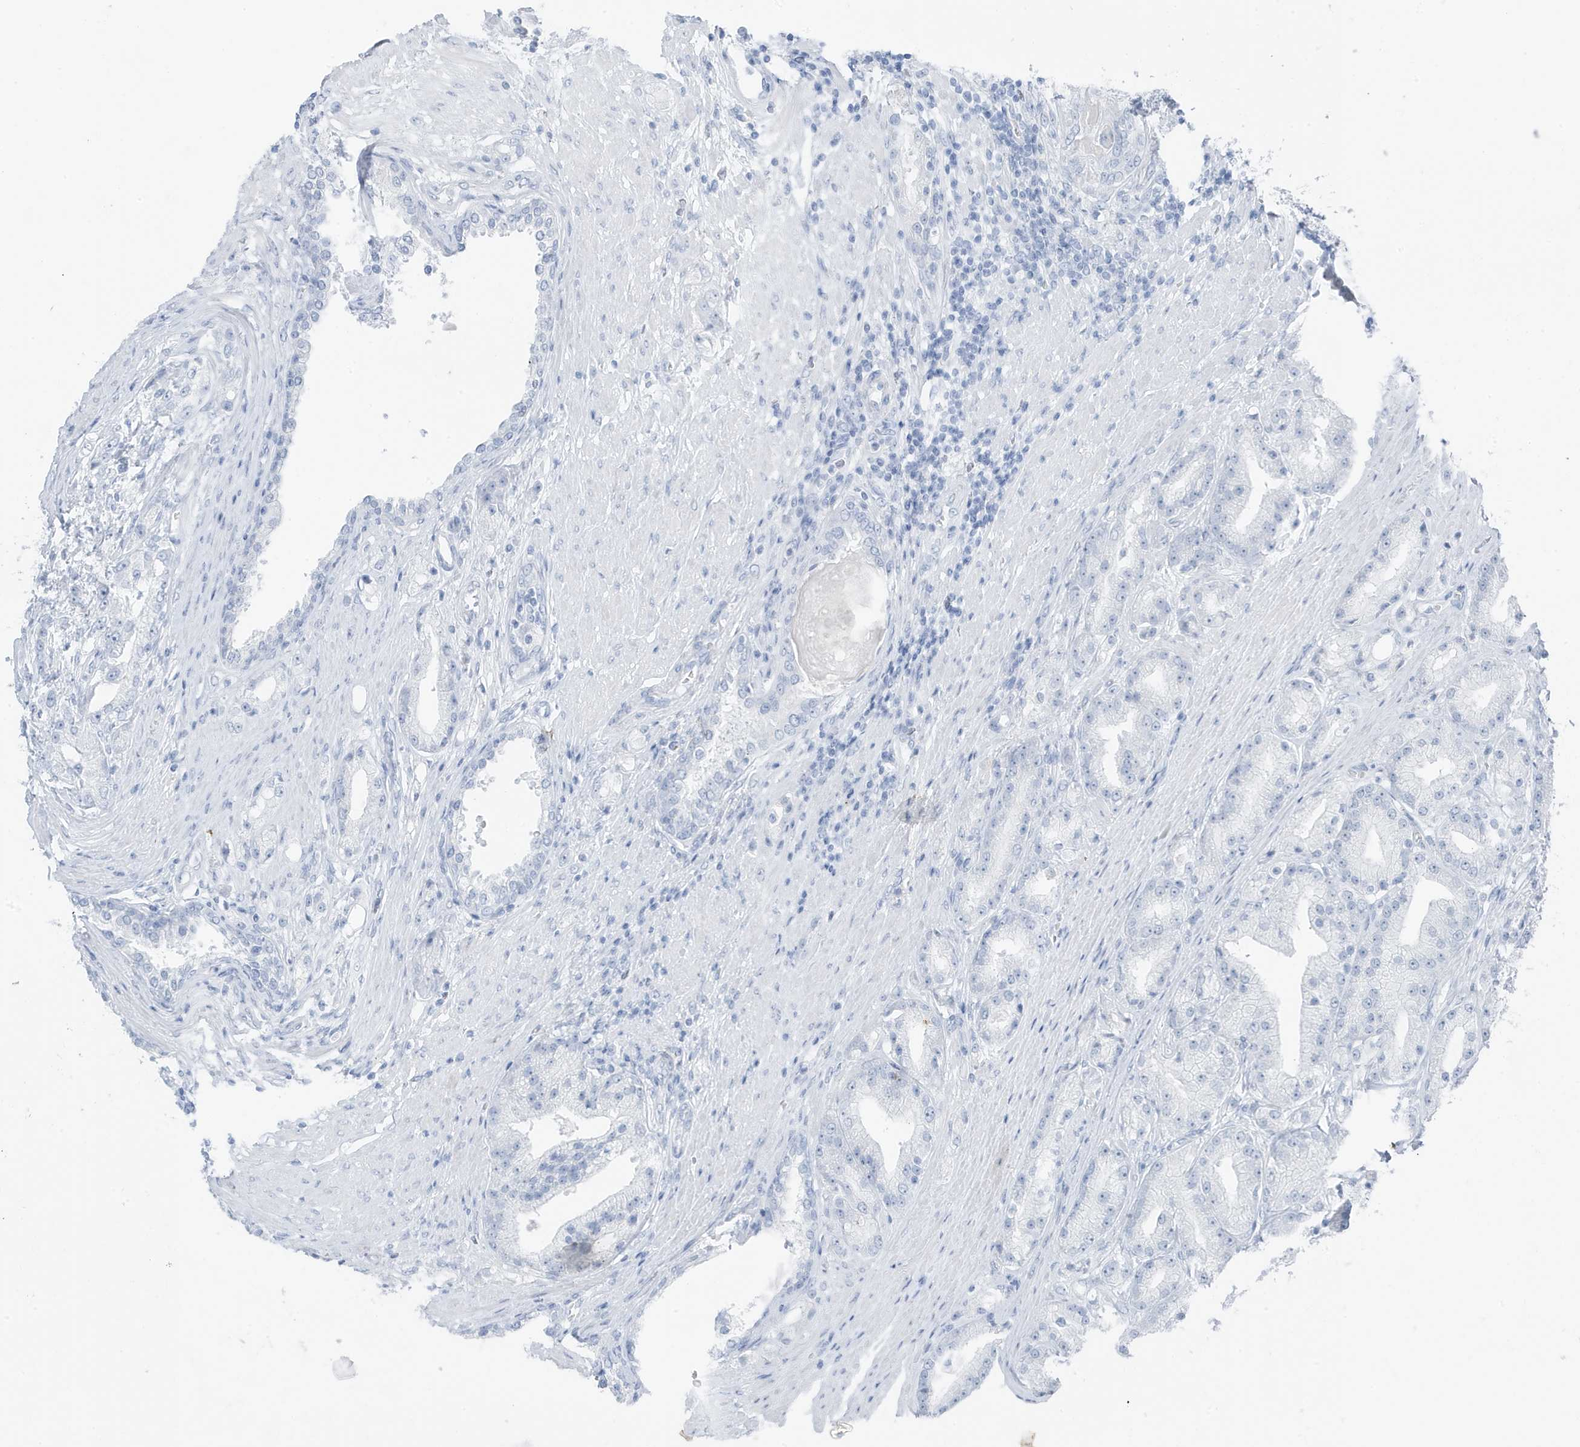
{"staining": {"intensity": "negative", "quantity": "none", "location": "none"}, "tissue": "prostate cancer", "cell_type": "Tumor cells", "image_type": "cancer", "snomed": [{"axis": "morphology", "description": "Adenocarcinoma, Low grade"}, {"axis": "topography", "description": "Prostate"}], "caption": "Immunohistochemistry micrograph of prostate cancer stained for a protein (brown), which reveals no expression in tumor cells.", "gene": "ZFP64", "patient": {"sex": "male", "age": 67}}